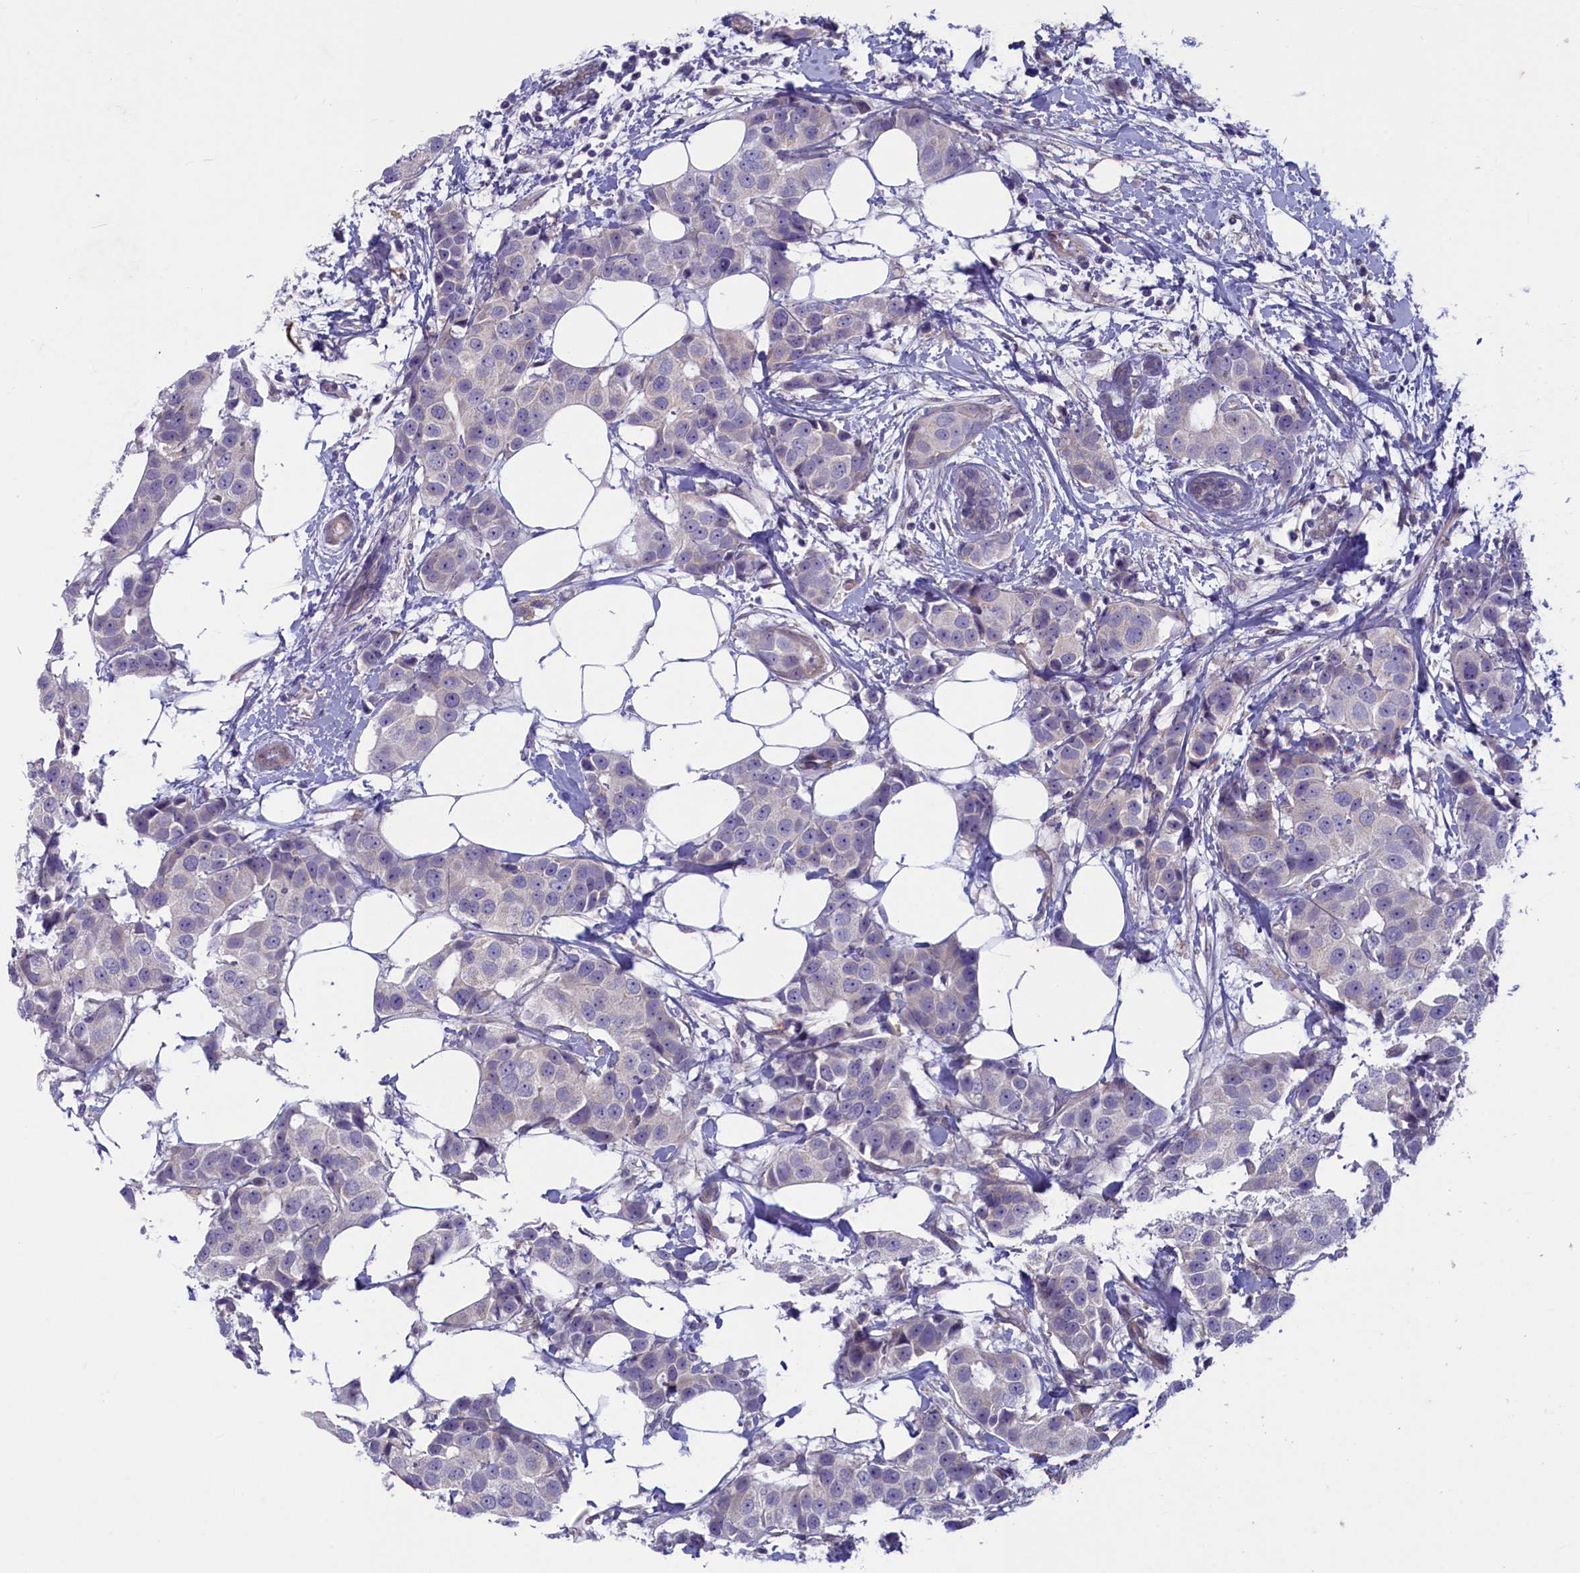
{"staining": {"intensity": "negative", "quantity": "none", "location": "none"}, "tissue": "breast cancer", "cell_type": "Tumor cells", "image_type": "cancer", "snomed": [{"axis": "morphology", "description": "Normal tissue, NOS"}, {"axis": "morphology", "description": "Duct carcinoma"}, {"axis": "topography", "description": "Breast"}], "caption": "The histopathology image demonstrates no significant staining in tumor cells of breast invasive ductal carcinoma. (DAB IHC, high magnification).", "gene": "PLEKHG6", "patient": {"sex": "female", "age": 39}}